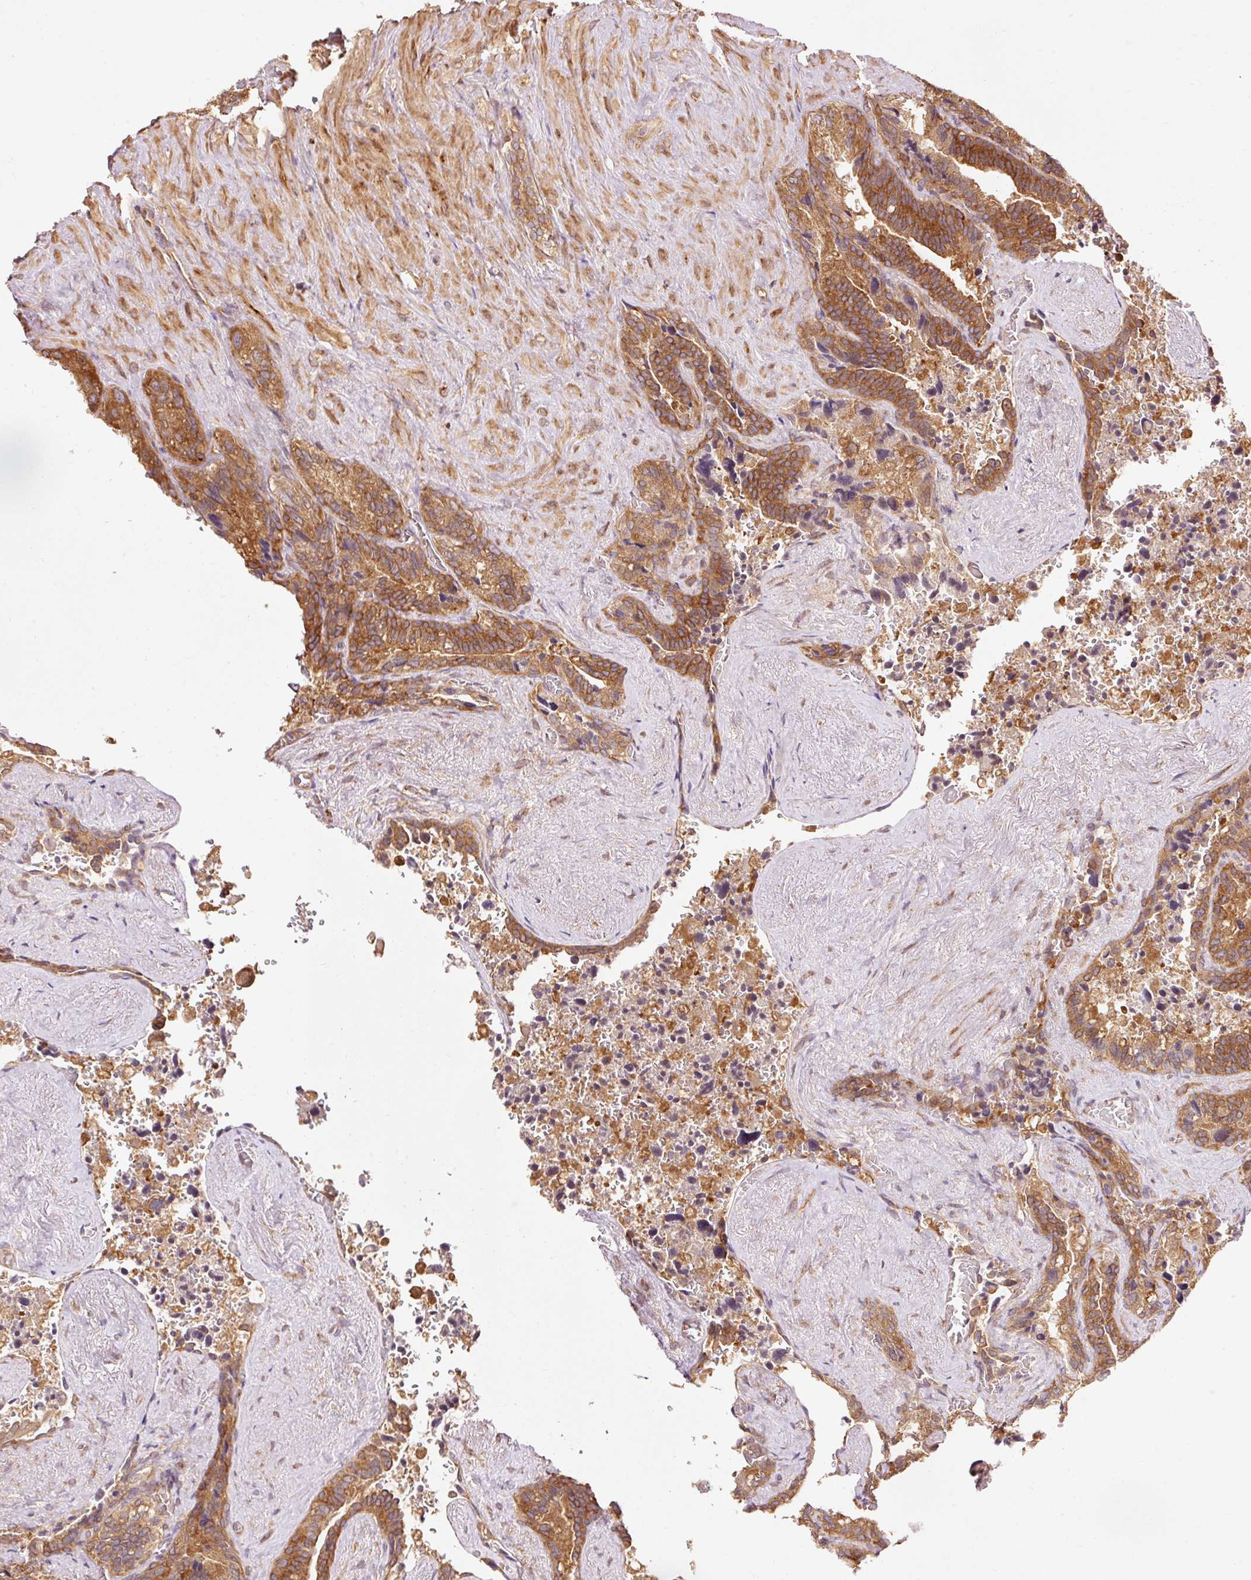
{"staining": {"intensity": "moderate", "quantity": ">75%", "location": "cytoplasmic/membranous"}, "tissue": "seminal vesicle", "cell_type": "Glandular cells", "image_type": "normal", "snomed": [{"axis": "morphology", "description": "Normal tissue, NOS"}, {"axis": "topography", "description": "Seminal veicle"}], "caption": "Brown immunohistochemical staining in unremarkable human seminal vesicle demonstrates moderate cytoplasmic/membranous expression in approximately >75% of glandular cells.", "gene": "PDAP1", "patient": {"sex": "male", "age": 68}}